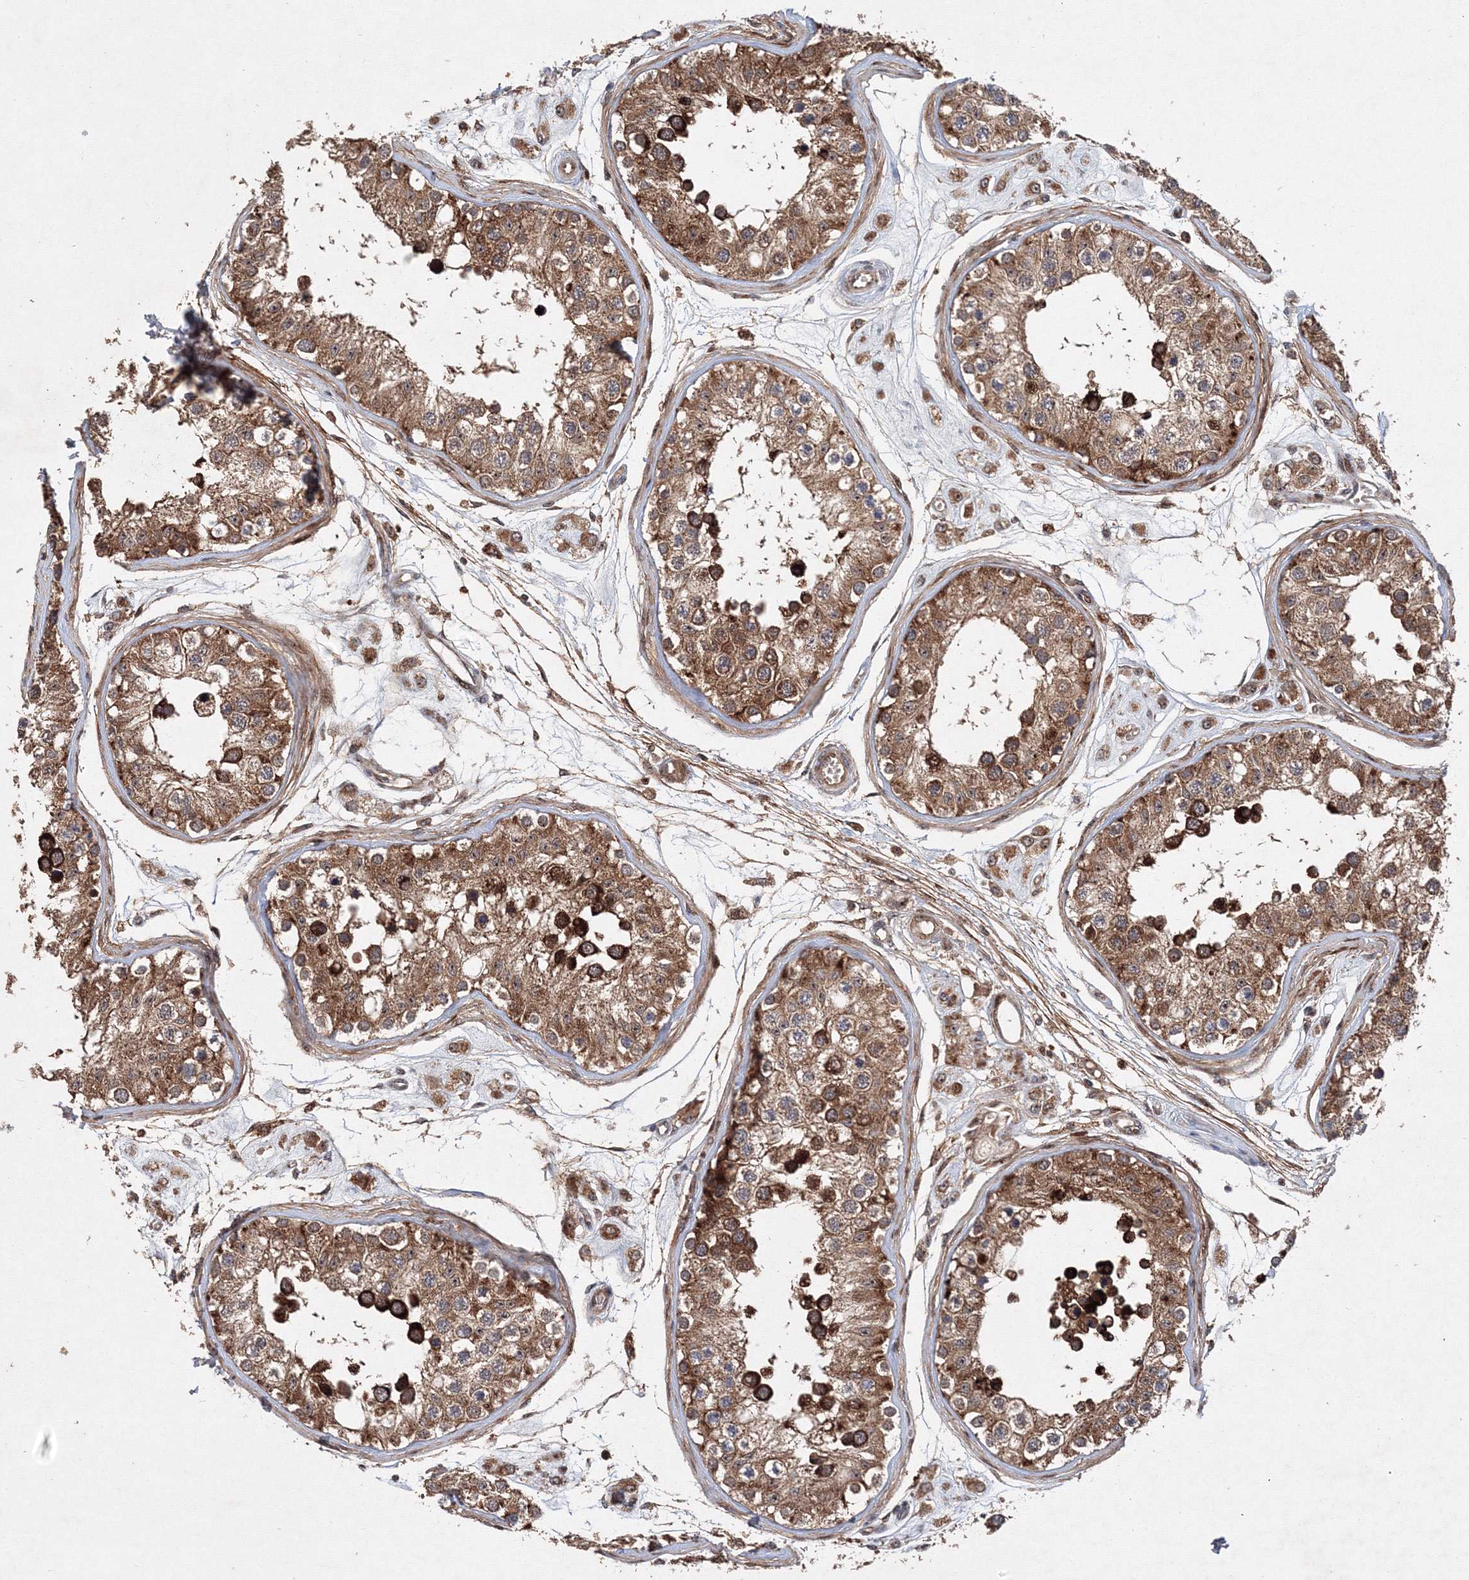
{"staining": {"intensity": "strong", "quantity": ">75%", "location": "cytoplasmic/membranous,nuclear"}, "tissue": "testis", "cell_type": "Cells in seminiferous ducts", "image_type": "normal", "snomed": [{"axis": "morphology", "description": "Normal tissue, NOS"}, {"axis": "morphology", "description": "Adenocarcinoma, metastatic, NOS"}, {"axis": "topography", "description": "Testis"}], "caption": "Human testis stained with a brown dye reveals strong cytoplasmic/membranous,nuclear positive positivity in approximately >75% of cells in seminiferous ducts.", "gene": "ANKAR", "patient": {"sex": "male", "age": 26}}